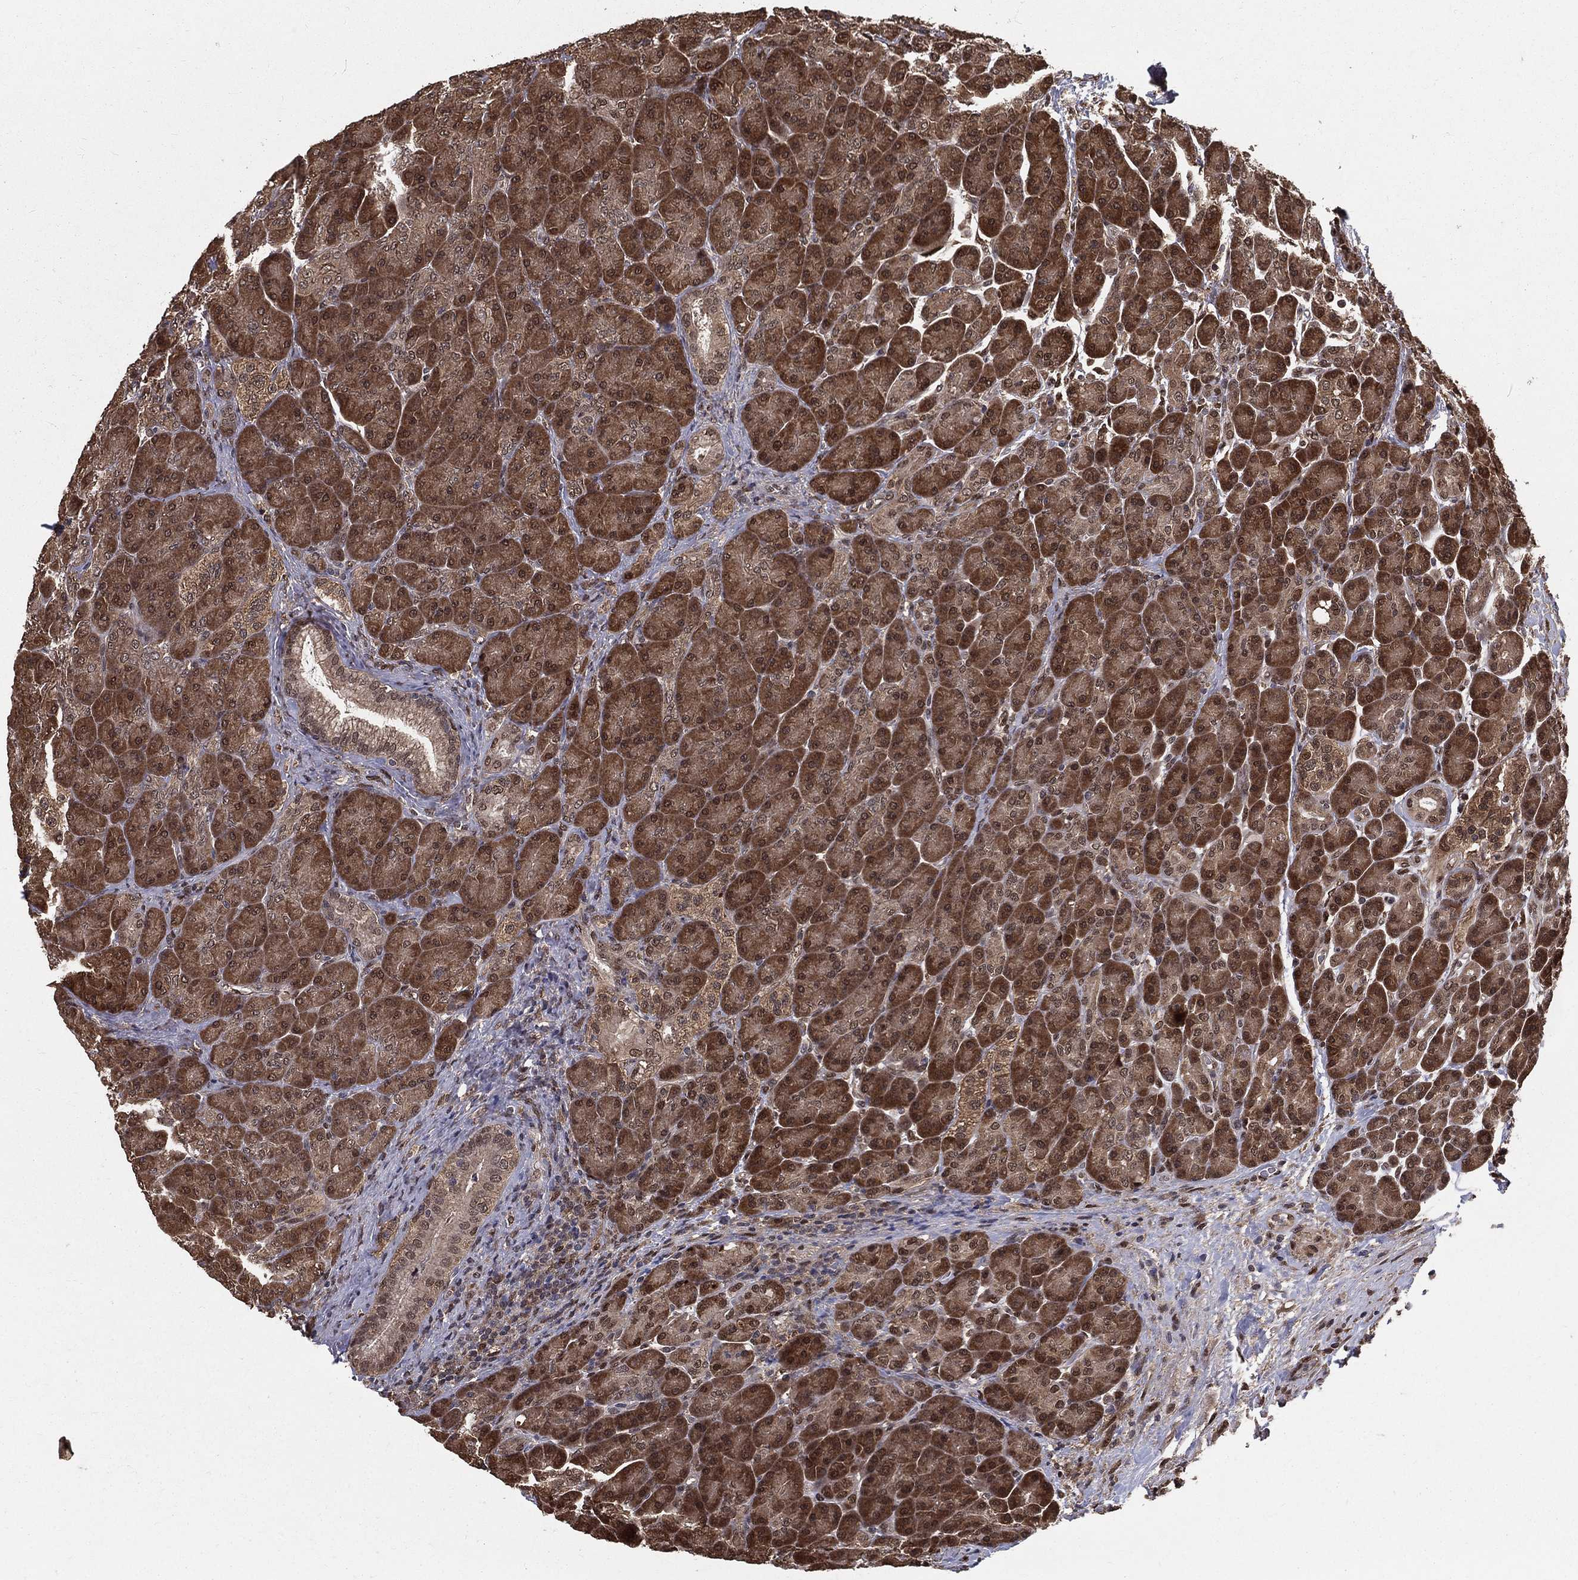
{"staining": {"intensity": "moderate", "quantity": ">75%", "location": "cytoplasmic/membranous,nuclear"}, "tissue": "pancreas", "cell_type": "Exocrine glandular cells", "image_type": "normal", "snomed": [{"axis": "morphology", "description": "Normal tissue, NOS"}, {"axis": "topography", "description": "Pancreas"}], "caption": "A medium amount of moderate cytoplasmic/membranous,nuclear positivity is identified in approximately >75% of exocrine glandular cells in unremarkable pancreas. (Stains: DAB (3,3'-diaminobenzidine) in brown, nuclei in blue, Microscopy: brightfield microscopy at high magnification).", "gene": "CARM1", "patient": {"sex": "male", "age": 70}}